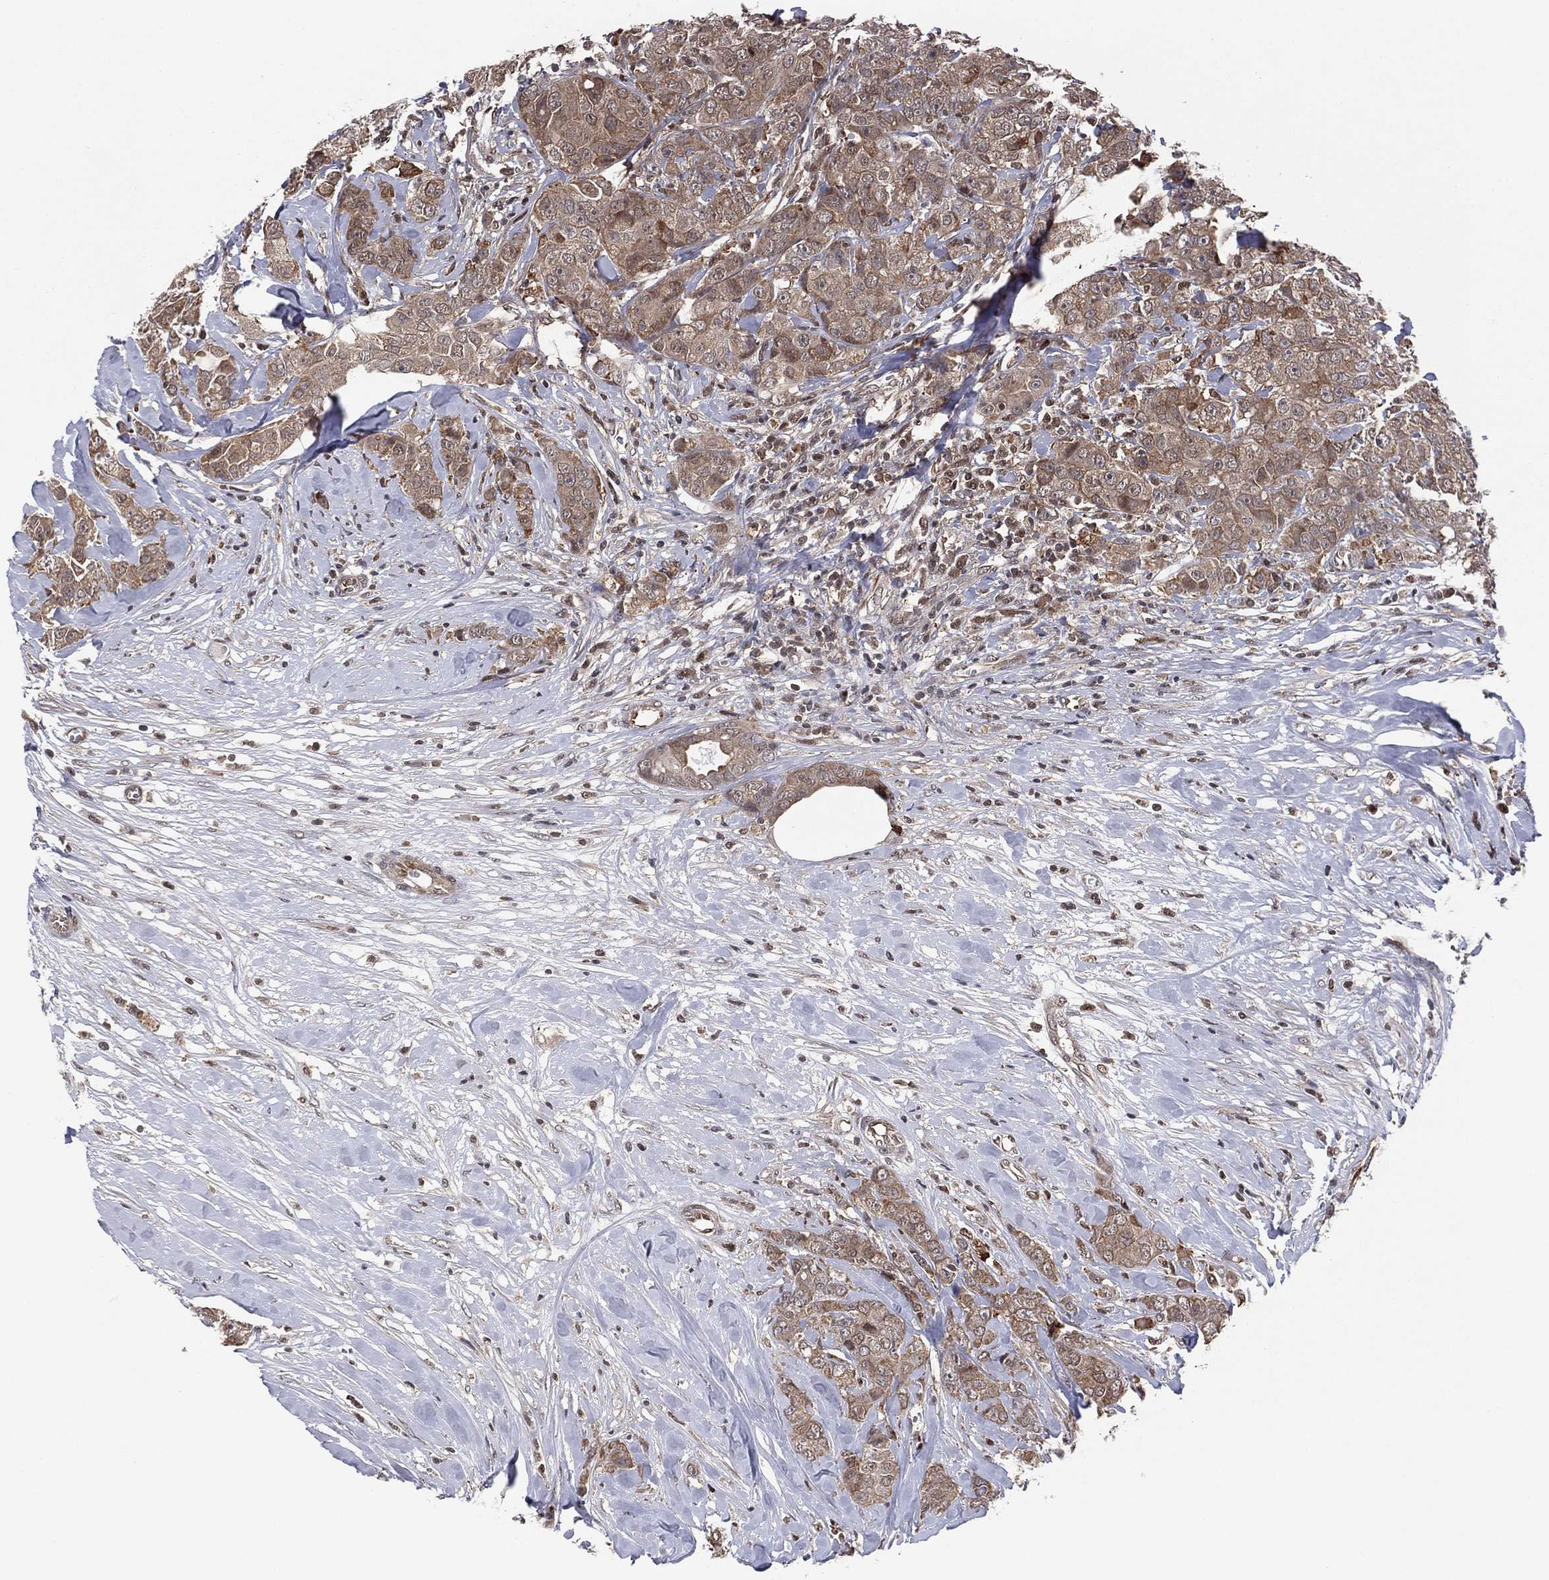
{"staining": {"intensity": "moderate", "quantity": ">75%", "location": "cytoplasmic/membranous,nuclear"}, "tissue": "breast cancer", "cell_type": "Tumor cells", "image_type": "cancer", "snomed": [{"axis": "morphology", "description": "Duct carcinoma"}, {"axis": "topography", "description": "Breast"}], "caption": "Human breast invasive ductal carcinoma stained for a protein (brown) demonstrates moderate cytoplasmic/membranous and nuclear positive positivity in about >75% of tumor cells.", "gene": "ICOSLG", "patient": {"sex": "female", "age": 43}}